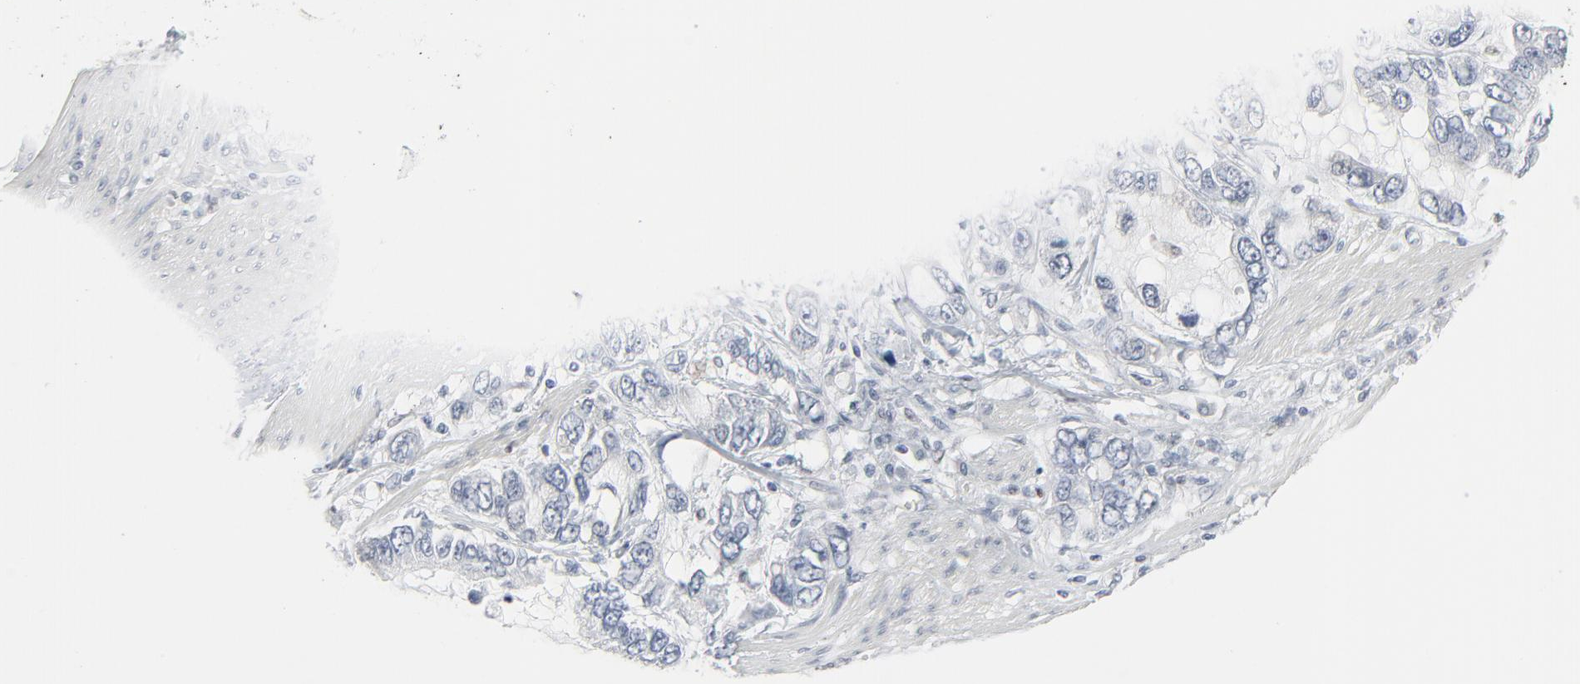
{"staining": {"intensity": "negative", "quantity": "none", "location": "none"}, "tissue": "stomach cancer", "cell_type": "Tumor cells", "image_type": "cancer", "snomed": [{"axis": "morphology", "description": "Adenocarcinoma, NOS"}, {"axis": "topography", "description": "Stomach, lower"}], "caption": "This is an immunohistochemistry (IHC) photomicrograph of human stomach cancer. There is no positivity in tumor cells.", "gene": "MITF", "patient": {"sex": "female", "age": 93}}